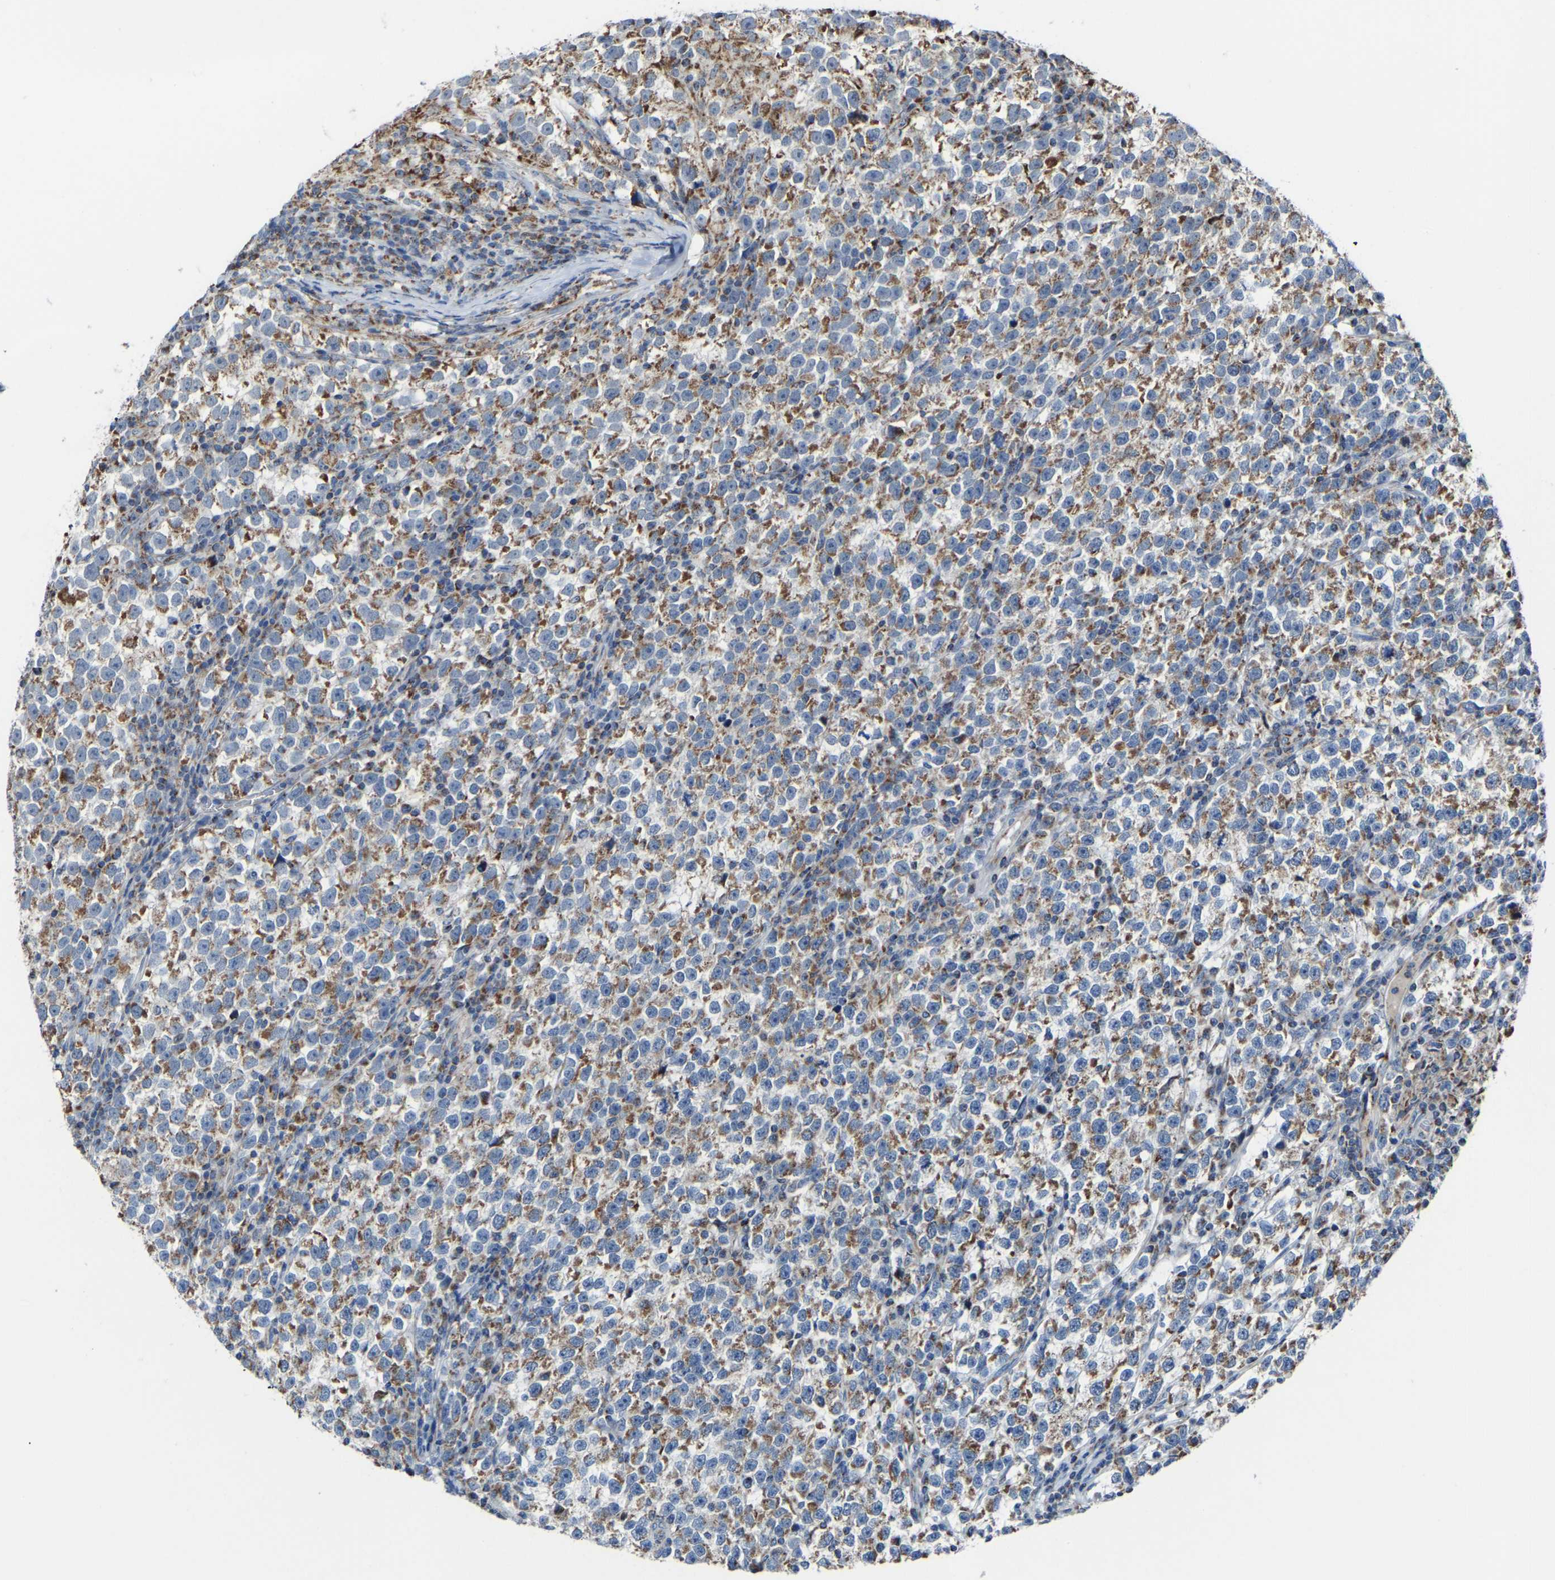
{"staining": {"intensity": "moderate", "quantity": ">75%", "location": "cytoplasmic/membranous"}, "tissue": "testis cancer", "cell_type": "Tumor cells", "image_type": "cancer", "snomed": [{"axis": "morphology", "description": "Normal tissue, NOS"}, {"axis": "morphology", "description": "Seminoma, NOS"}, {"axis": "topography", "description": "Testis"}], "caption": "Protein staining of testis seminoma tissue reveals moderate cytoplasmic/membranous staining in approximately >75% of tumor cells. The staining was performed using DAB (3,3'-diaminobenzidine), with brown indicating positive protein expression. Nuclei are stained blue with hematoxylin.", "gene": "CANT1", "patient": {"sex": "male", "age": 43}}